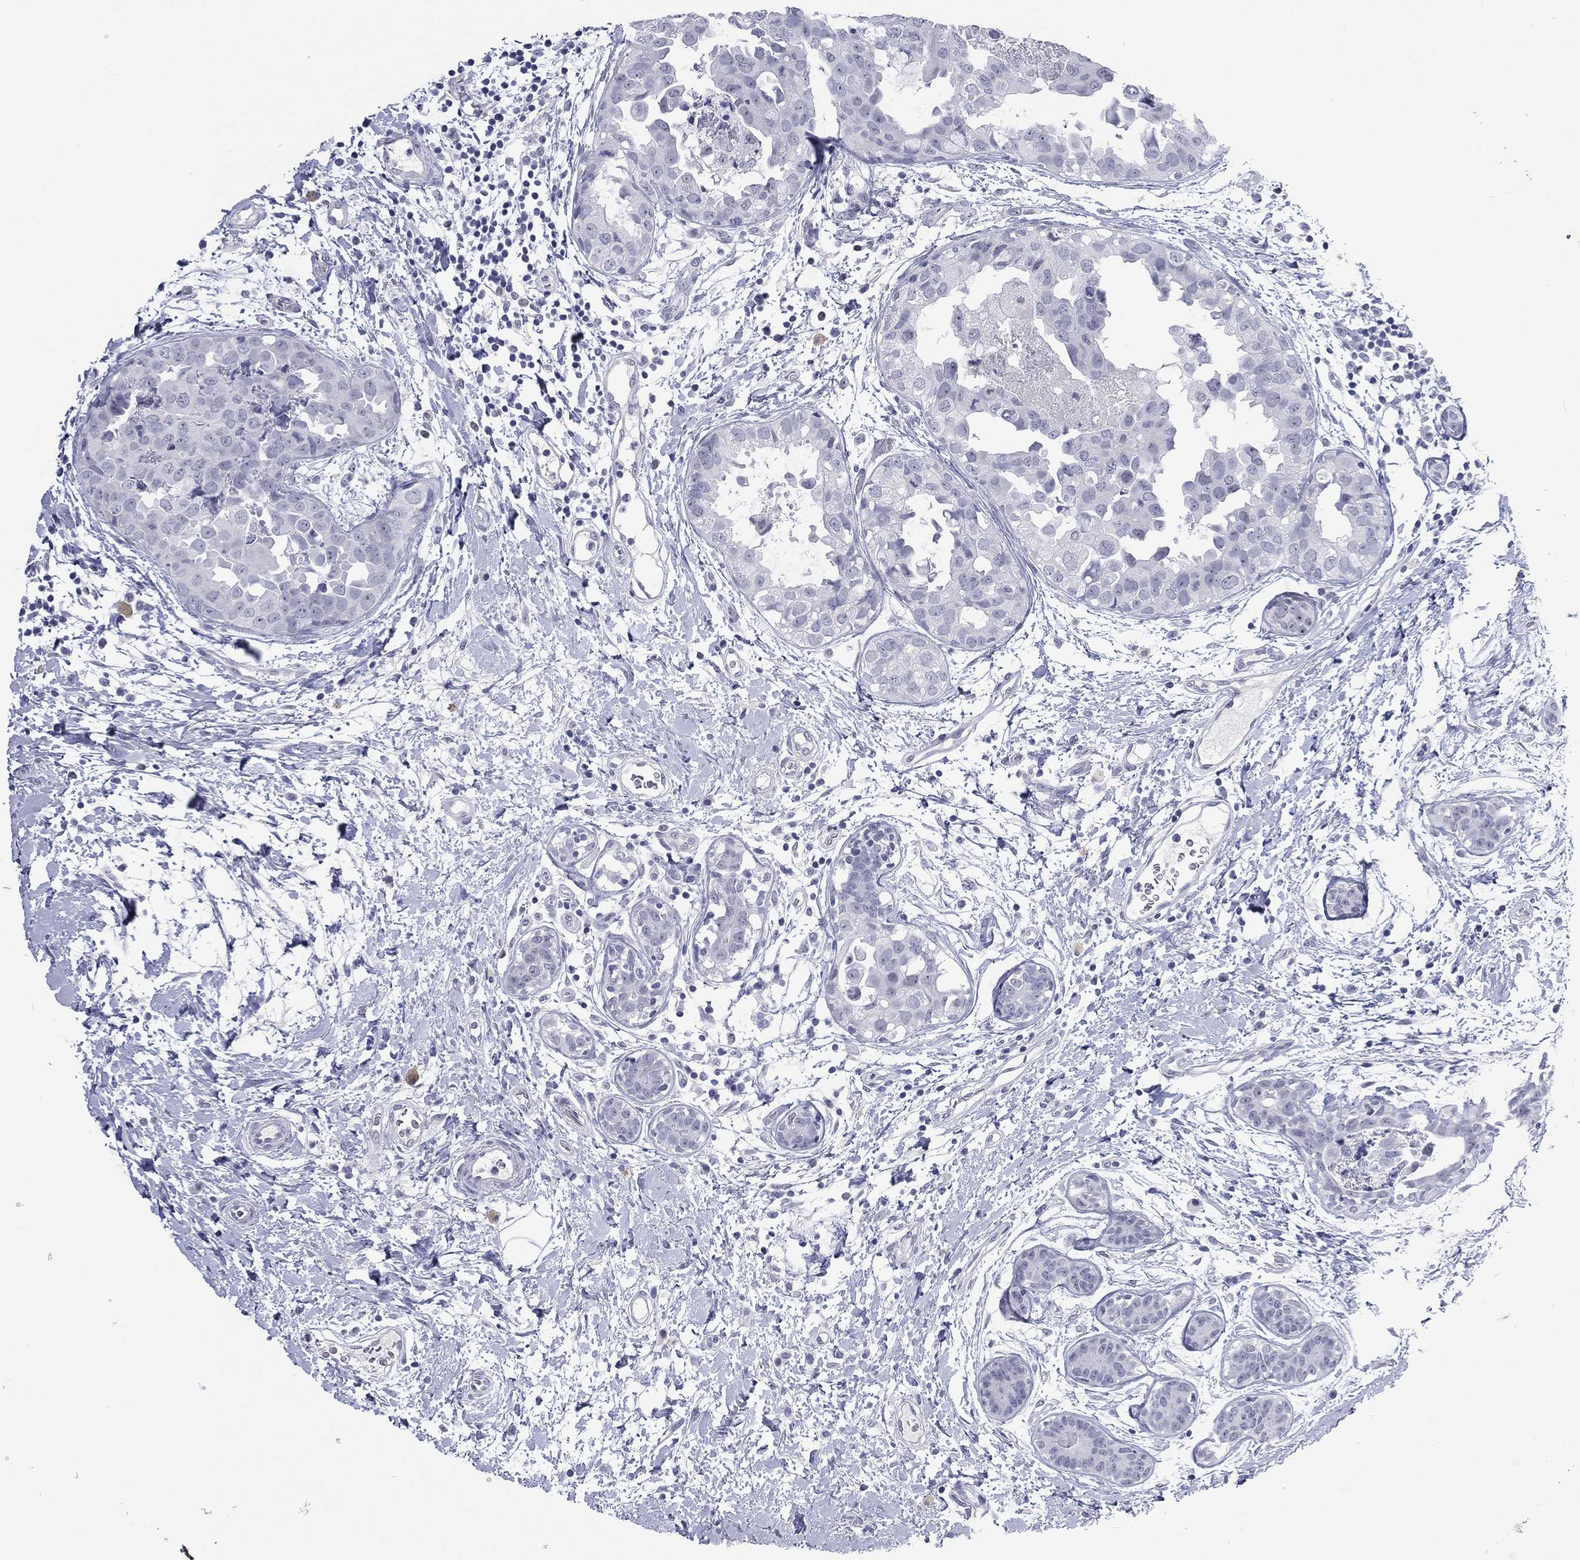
{"staining": {"intensity": "negative", "quantity": "none", "location": "none"}, "tissue": "breast cancer", "cell_type": "Tumor cells", "image_type": "cancer", "snomed": [{"axis": "morphology", "description": "Normal tissue, NOS"}, {"axis": "morphology", "description": "Duct carcinoma"}, {"axis": "topography", "description": "Breast"}], "caption": "High power microscopy image of an IHC image of infiltrating ductal carcinoma (breast), revealing no significant positivity in tumor cells.", "gene": "SSX1", "patient": {"sex": "female", "age": 40}}